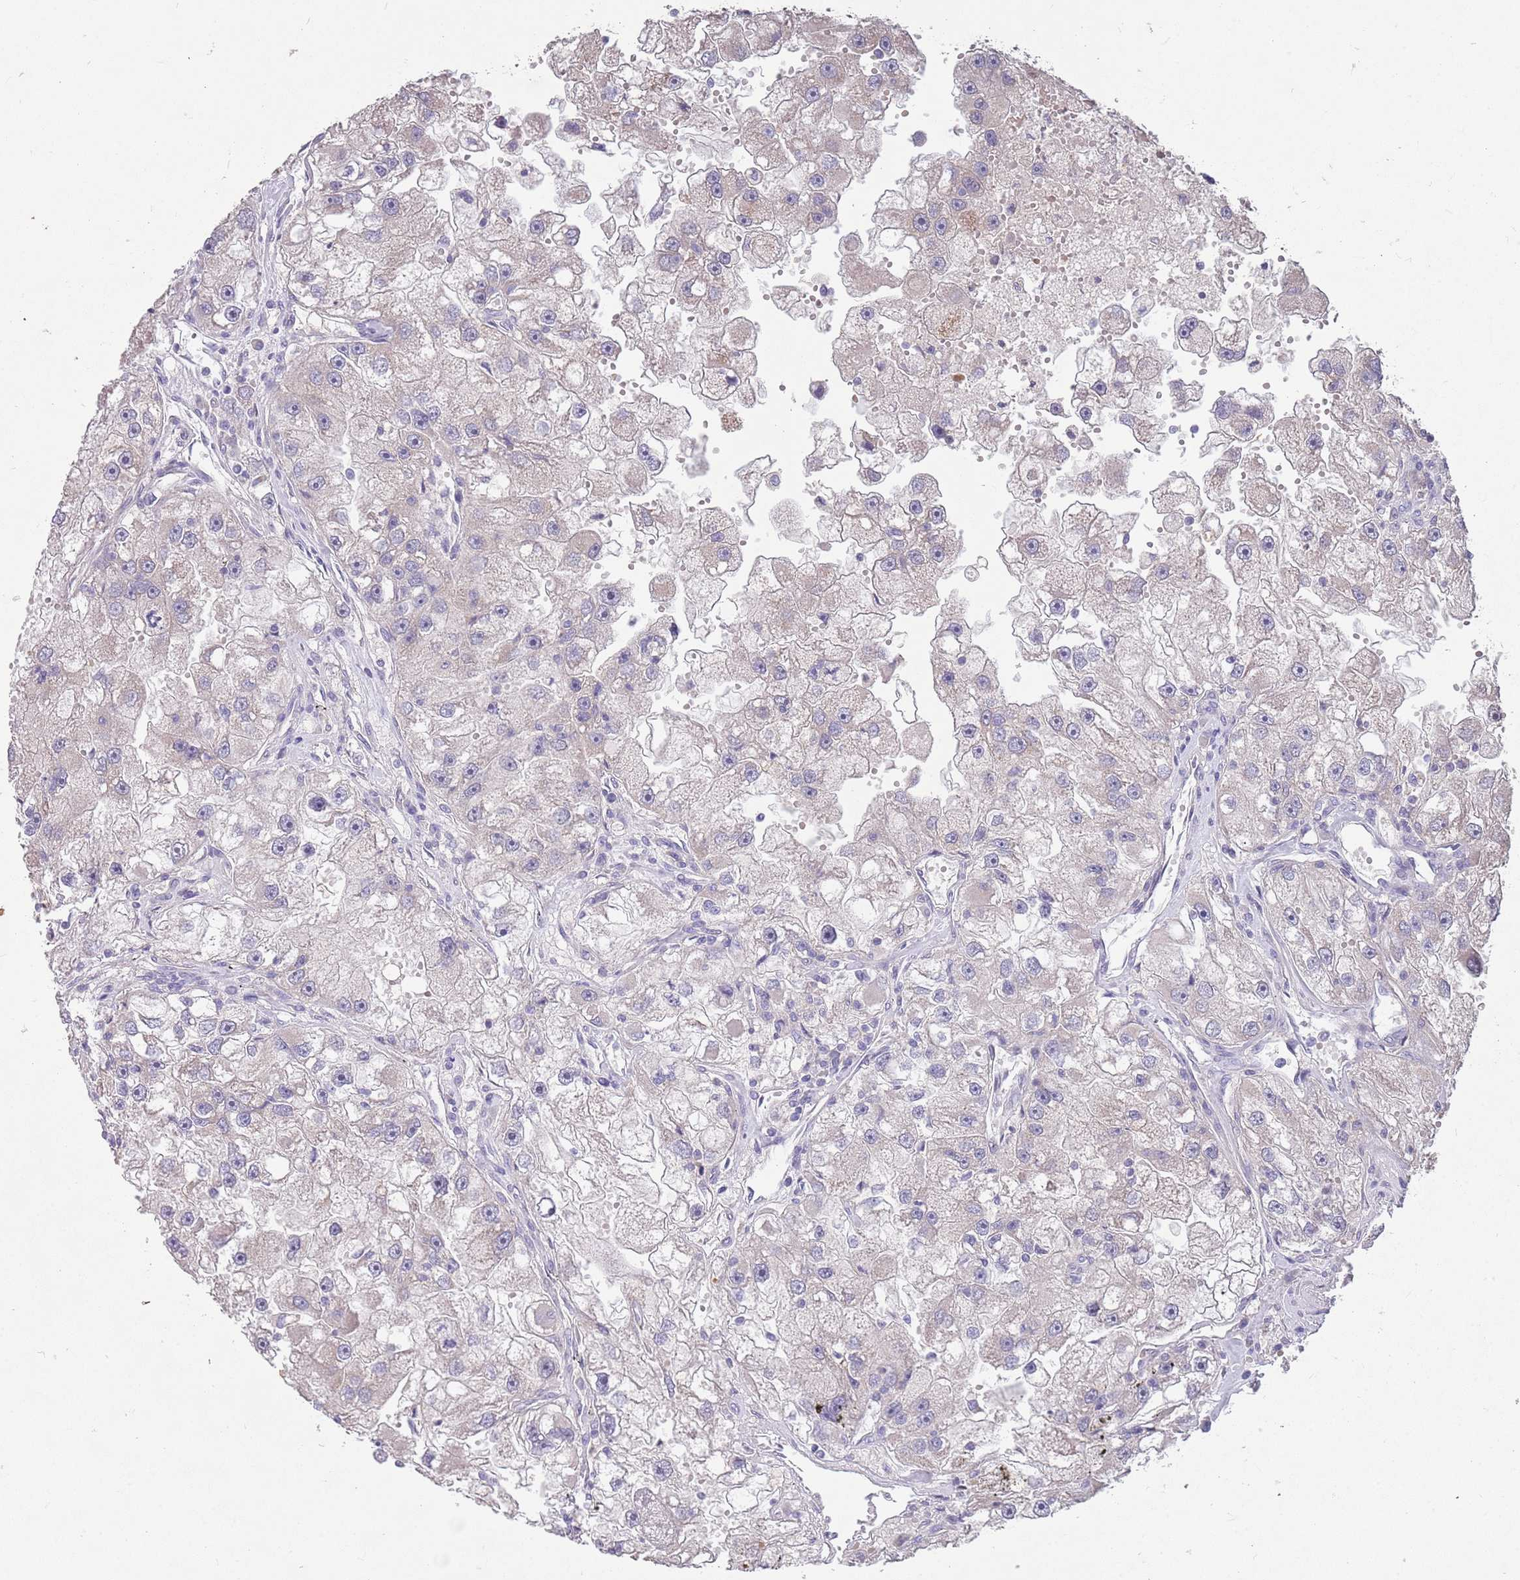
{"staining": {"intensity": "negative", "quantity": "none", "location": "none"}, "tissue": "renal cancer", "cell_type": "Tumor cells", "image_type": "cancer", "snomed": [{"axis": "morphology", "description": "Adenocarcinoma, NOS"}, {"axis": "topography", "description": "Kidney"}], "caption": "IHC histopathology image of neoplastic tissue: human adenocarcinoma (renal) stained with DAB shows no significant protein expression in tumor cells.", "gene": "MEI1", "patient": {"sex": "male", "age": 63}}